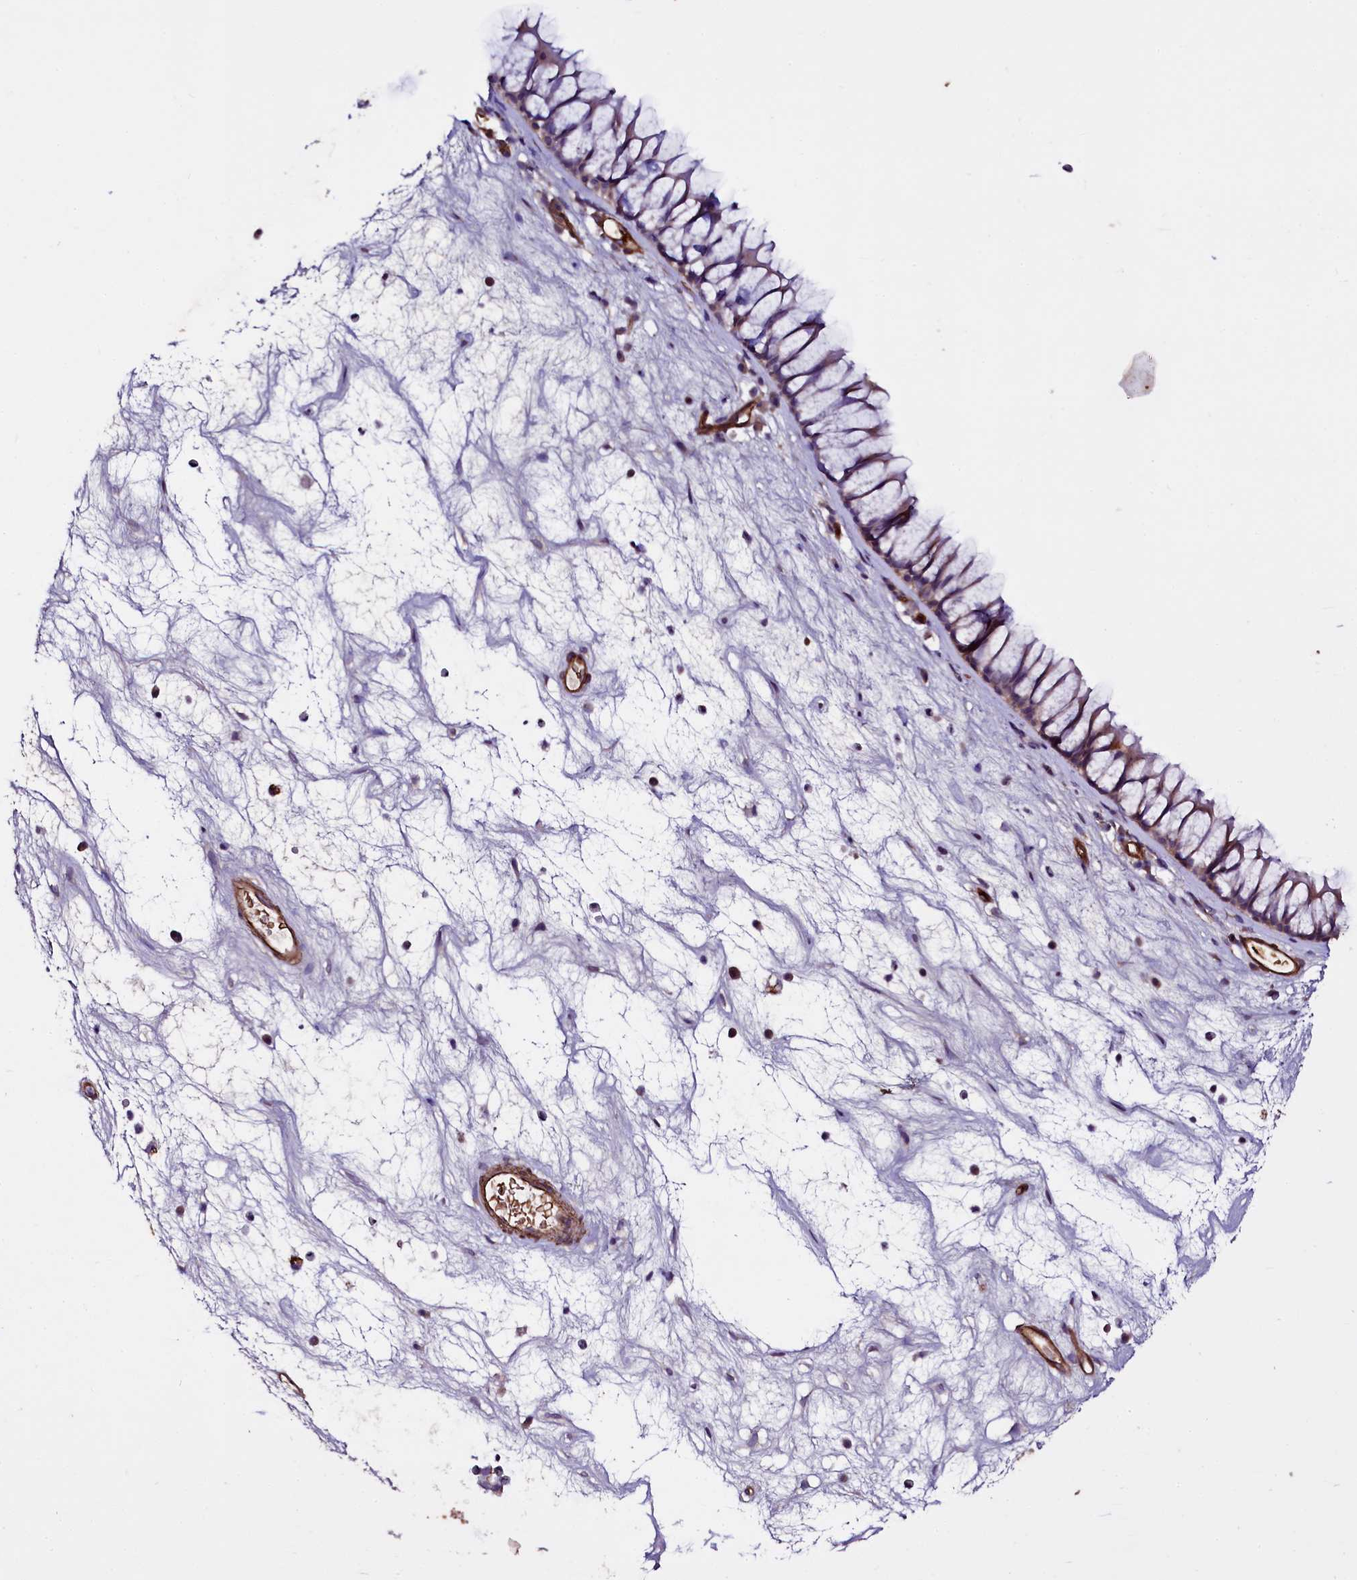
{"staining": {"intensity": "weak", "quantity": "<25%", "location": "cytoplasmic/membranous"}, "tissue": "nasopharynx", "cell_type": "Respiratory epithelial cells", "image_type": "normal", "snomed": [{"axis": "morphology", "description": "Normal tissue, NOS"}, {"axis": "morphology", "description": "Inflammation, NOS"}, {"axis": "morphology", "description": "Malignant melanoma, Metastatic site"}, {"axis": "topography", "description": "Nasopharynx"}], "caption": "A histopathology image of nasopharynx stained for a protein demonstrates no brown staining in respiratory epithelial cells. (DAB (3,3'-diaminobenzidine) immunohistochemistry with hematoxylin counter stain).", "gene": "MEX3C", "patient": {"sex": "male", "age": 70}}